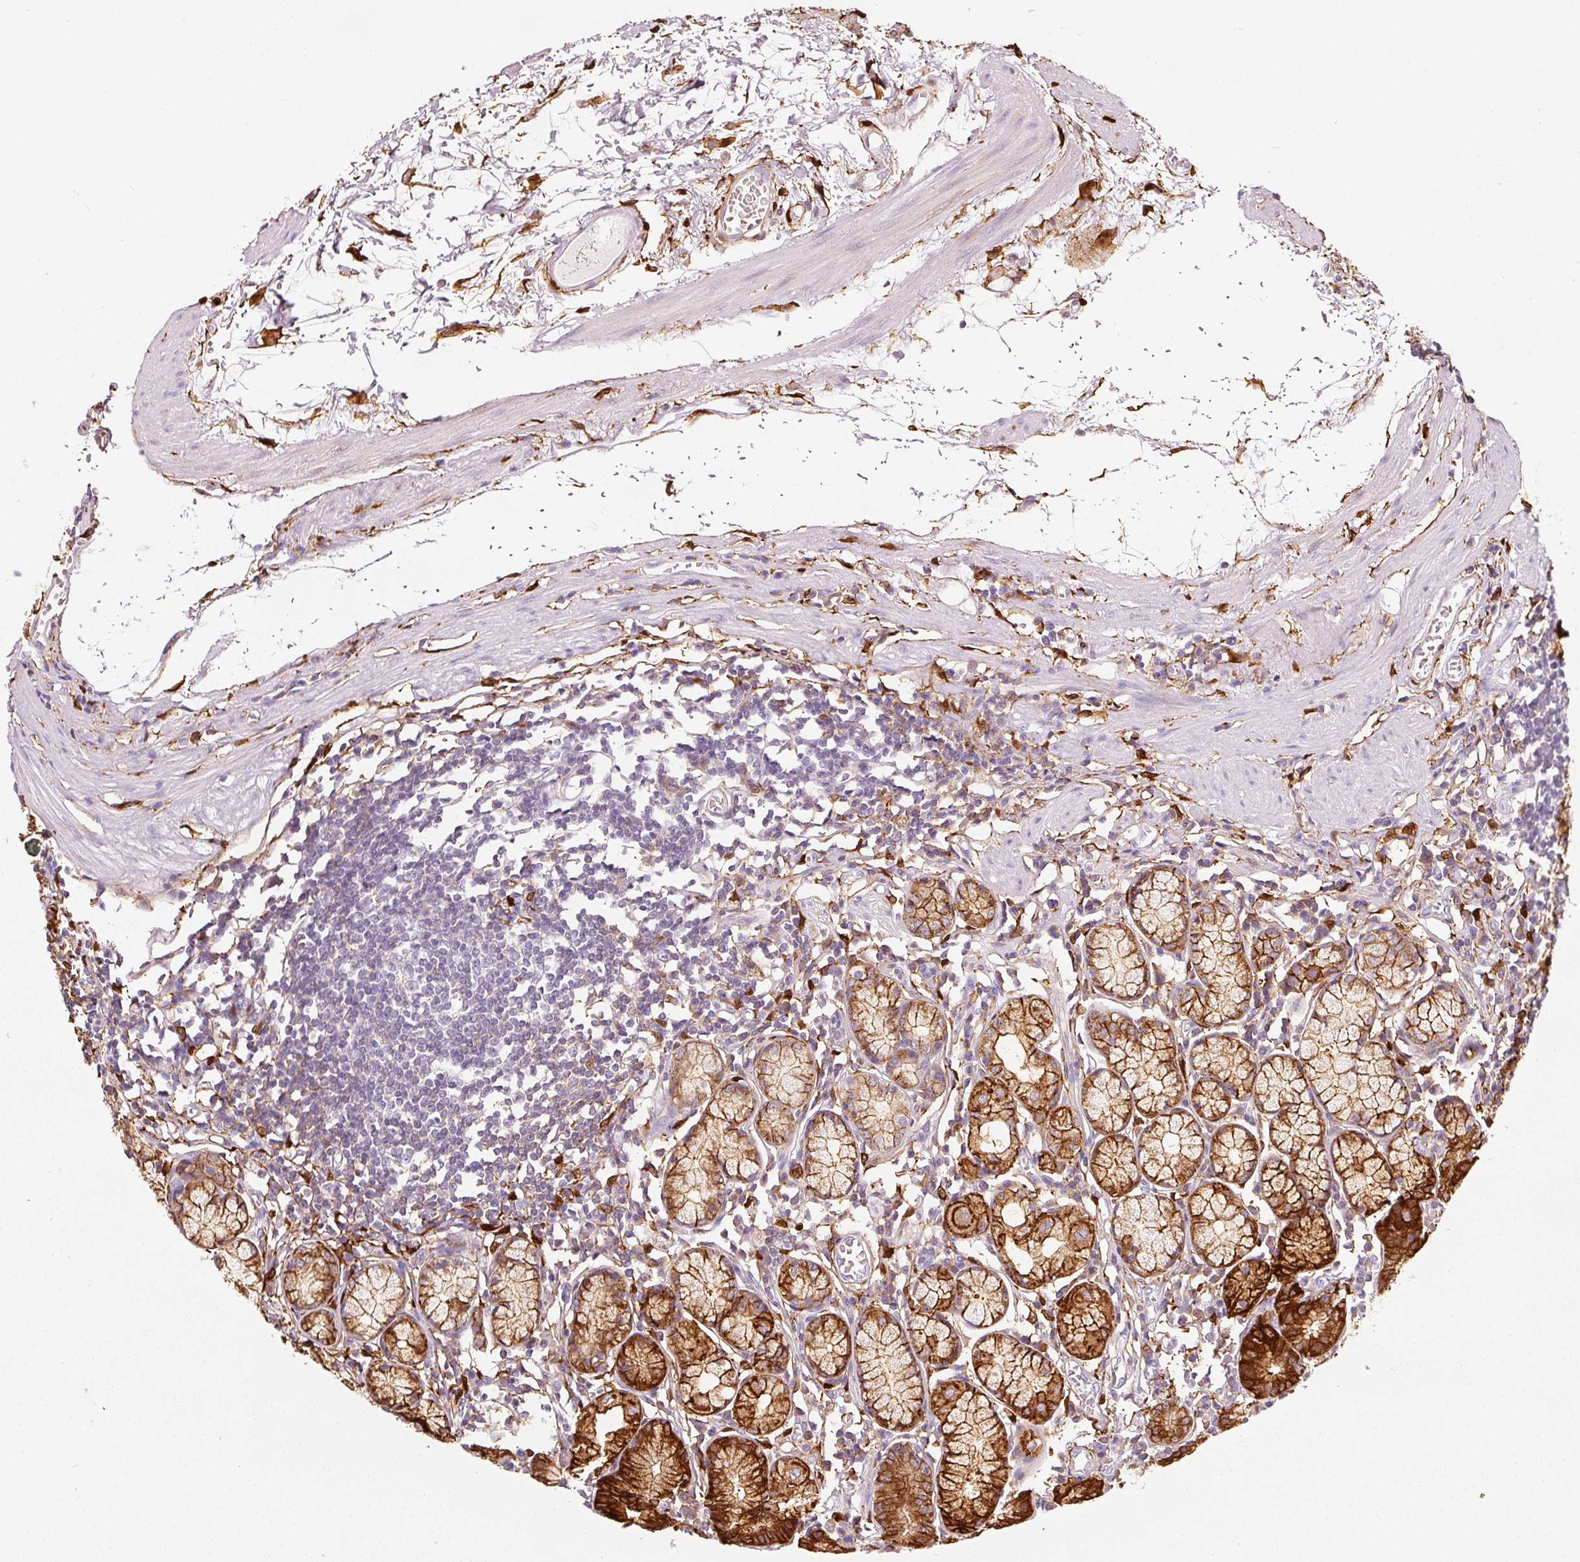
{"staining": {"intensity": "strong", "quantity": ">75%", "location": "cytoplasmic/membranous"}, "tissue": "stomach", "cell_type": "Glandular cells", "image_type": "normal", "snomed": [{"axis": "morphology", "description": "Normal tissue, NOS"}, {"axis": "topography", "description": "Stomach"}], "caption": "A high amount of strong cytoplasmic/membranous expression is appreciated in approximately >75% of glandular cells in benign stomach.", "gene": "IQGAP2", "patient": {"sex": "male", "age": 55}}